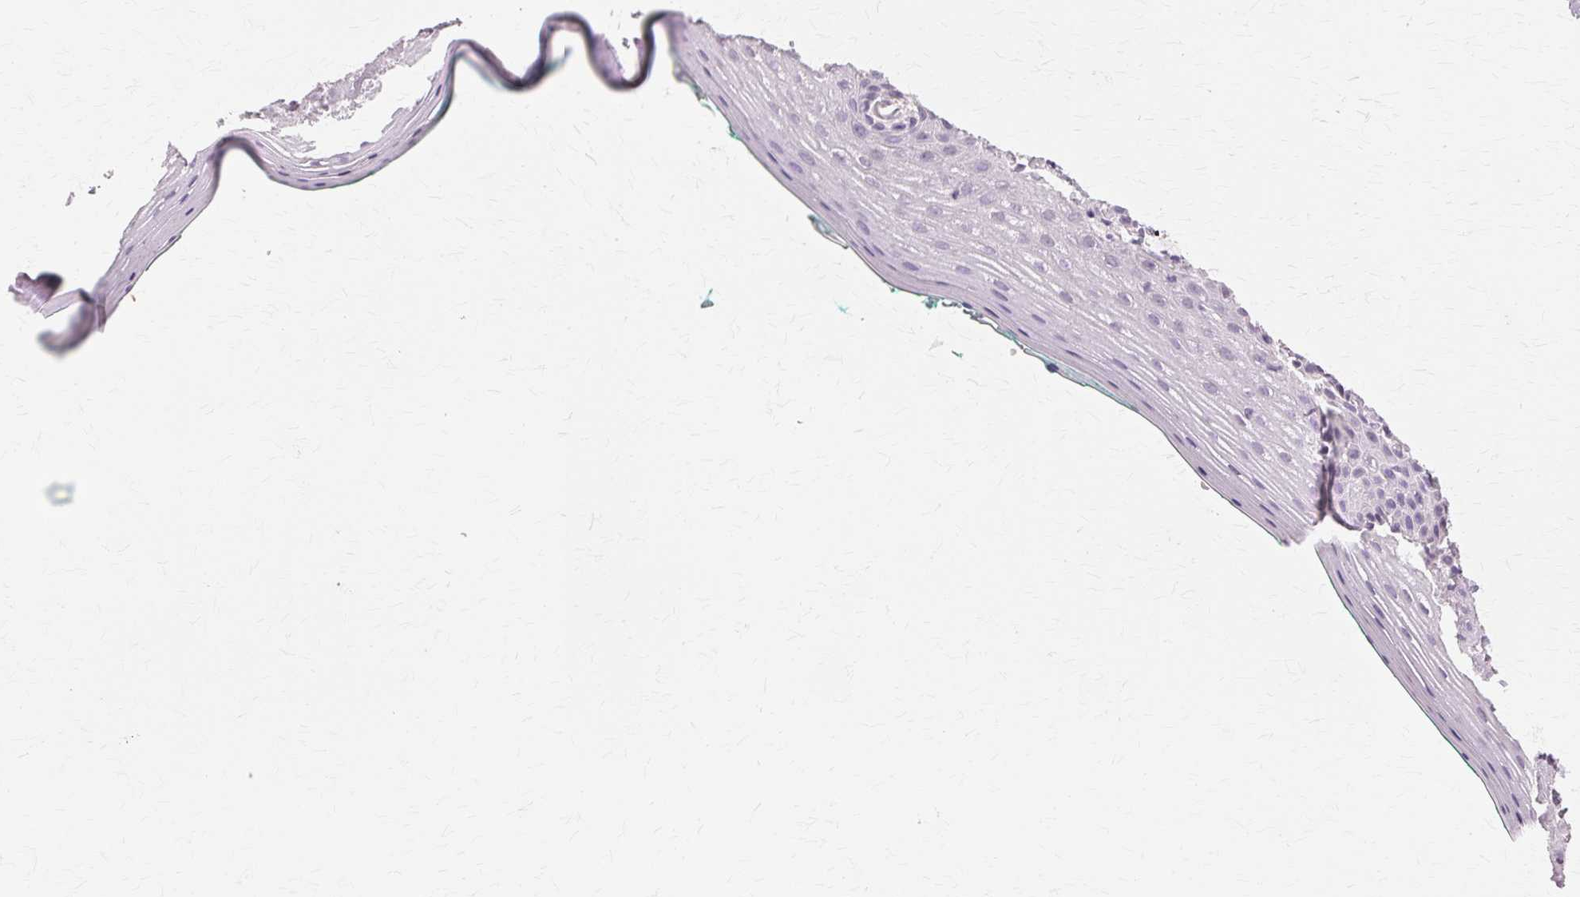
{"staining": {"intensity": "negative", "quantity": "none", "location": "none"}, "tissue": "vagina", "cell_type": "Squamous epithelial cells", "image_type": "normal", "snomed": [{"axis": "morphology", "description": "Normal tissue, NOS"}, {"axis": "topography", "description": "Vagina"}], "caption": "A high-resolution image shows IHC staining of unremarkable vagina, which shows no significant staining in squamous epithelial cells.", "gene": "PRMT5", "patient": {"sex": "female", "age": 42}}